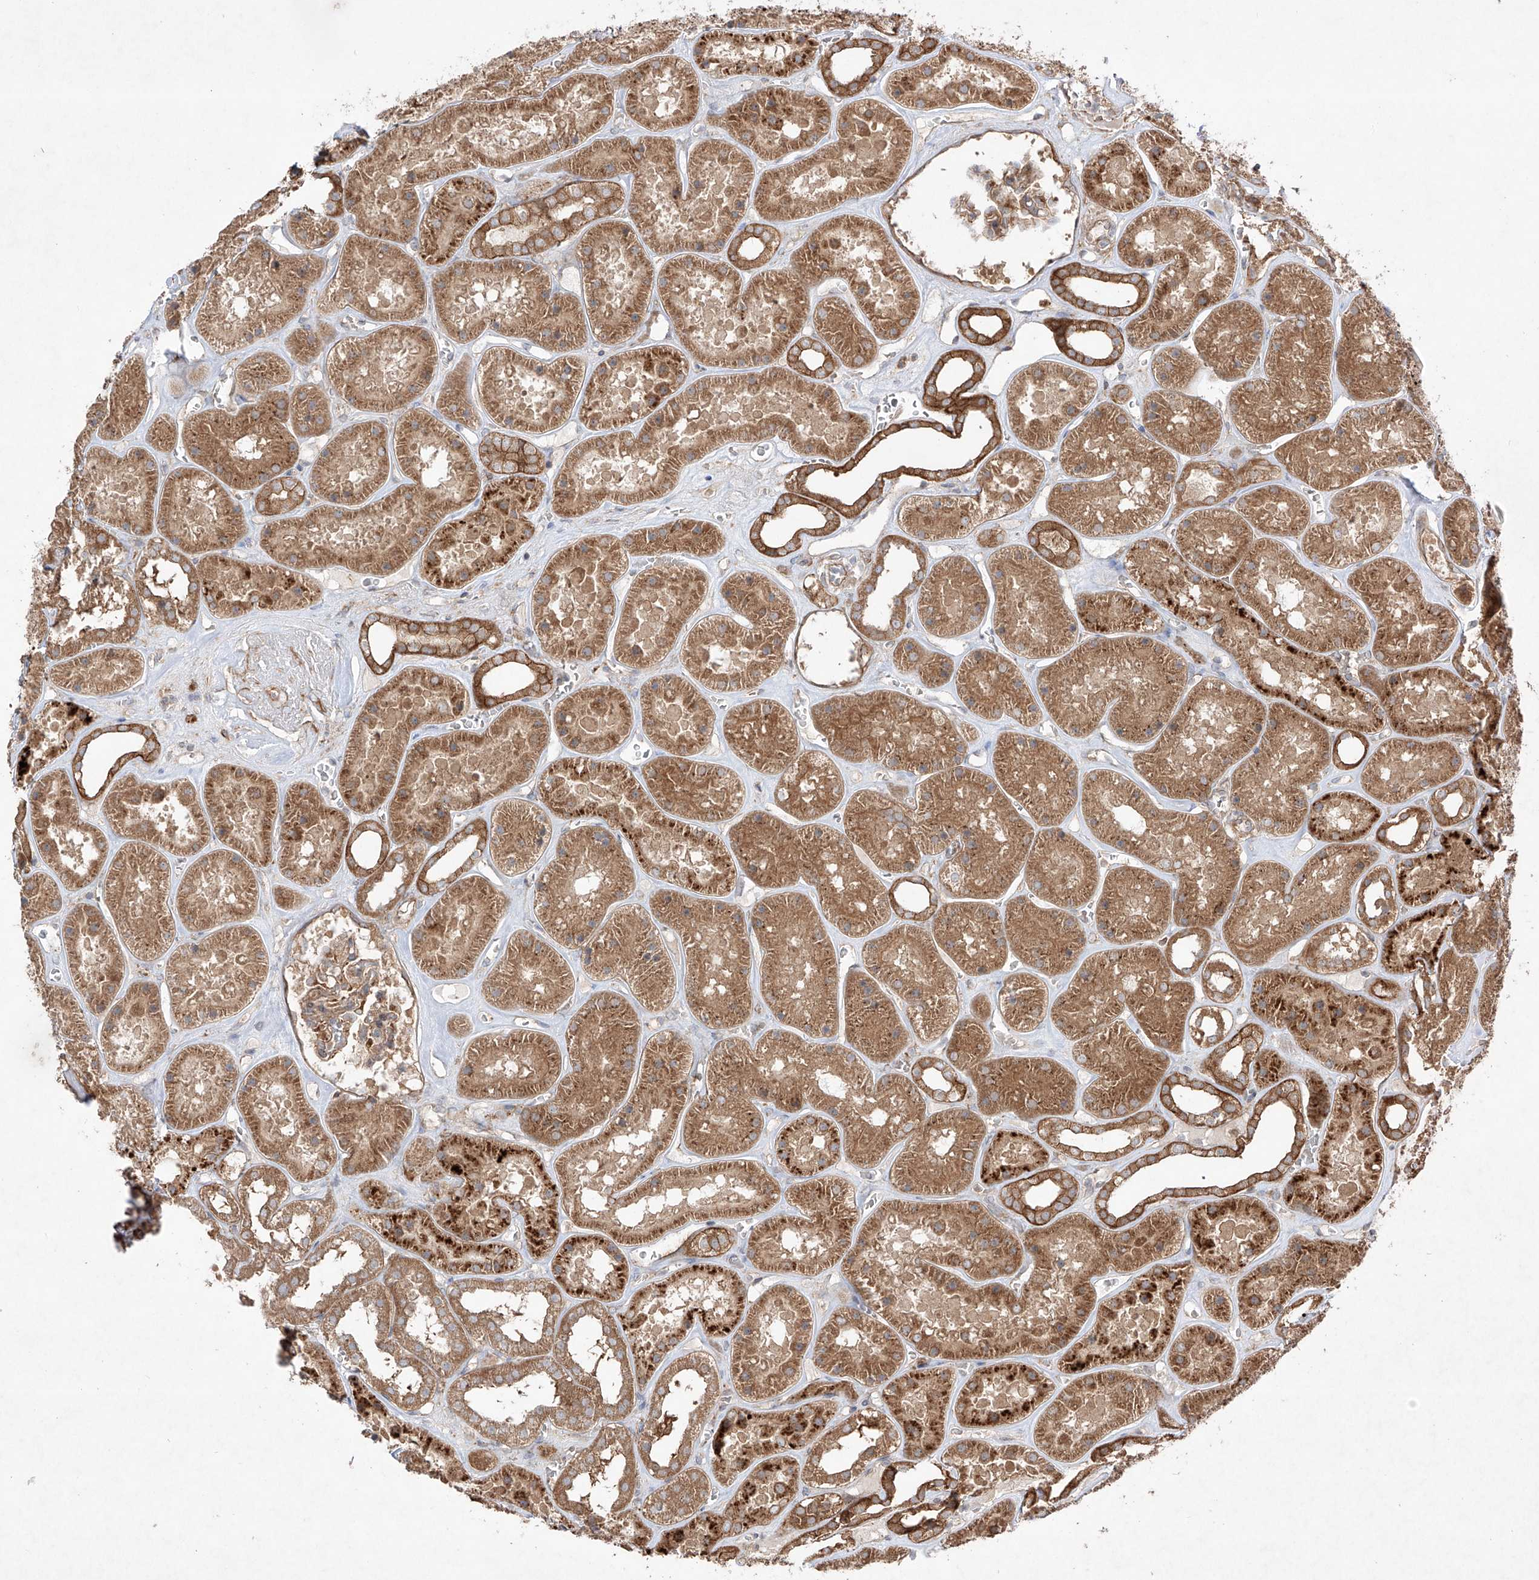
{"staining": {"intensity": "moderate", "quantity": ">75%", "location": "cytoplasmic/membranous"}, "tissue": "kidney", "cell_type": "Cells in glomeruli", "image_type": "normal", "snomed": [{"axis": "morphology", "description": "Normal tissue, NOS"}, {"axis": "topography", "description": "Kidney"}], "caption": "Benign kidney exhibits moderate cytoplasmic/membranous expression in about >75% of cells in glomeruli, visualized by immunohistochemistry.", "gene": "YKT6", "patient": {"sex": "female", "age": 41}}